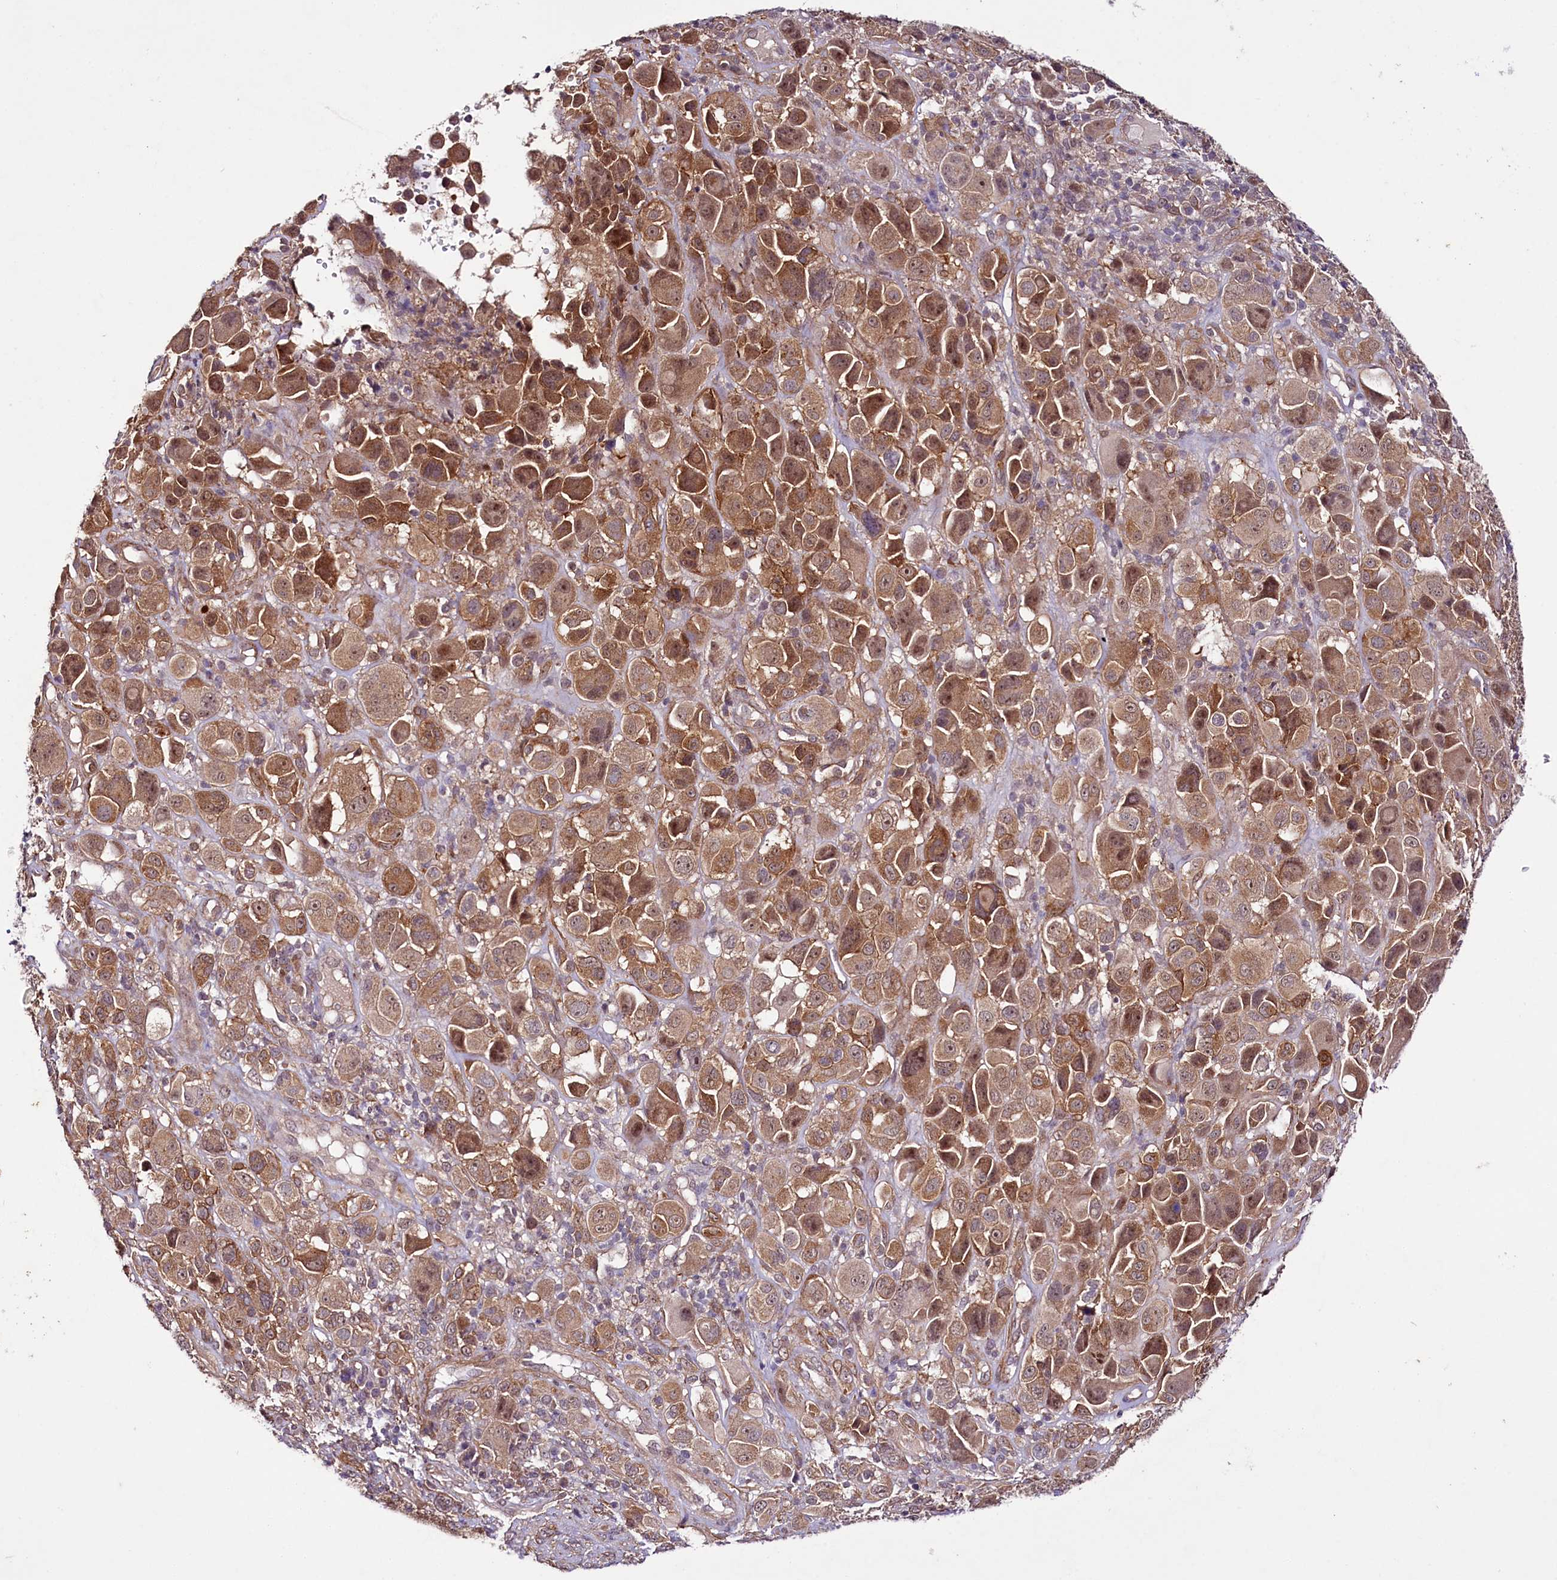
{"staining": {"intensity": "moderate", "quantity": ">75%", "location": "cytoplasmic/membranous,nuclear"}, "tissue": "melanoma", "cell_type": "Tumor cells", "image_type": "cancer", "snomed": [{"axis": "morphology", "description": "Malignant melanoma, NOS"}, {"axis": "topography", "description": "Skin of trunk"}], "caption": "IHC histopathology image of malignant melanoma stained for a protein (brown), which shows medium levels of moderate cytoplasmic/membranous and nuclear positivity in about >75% of tumor cells.", "gene": "PHLDB1", "patient": {"sex": "male", "age": 71}}